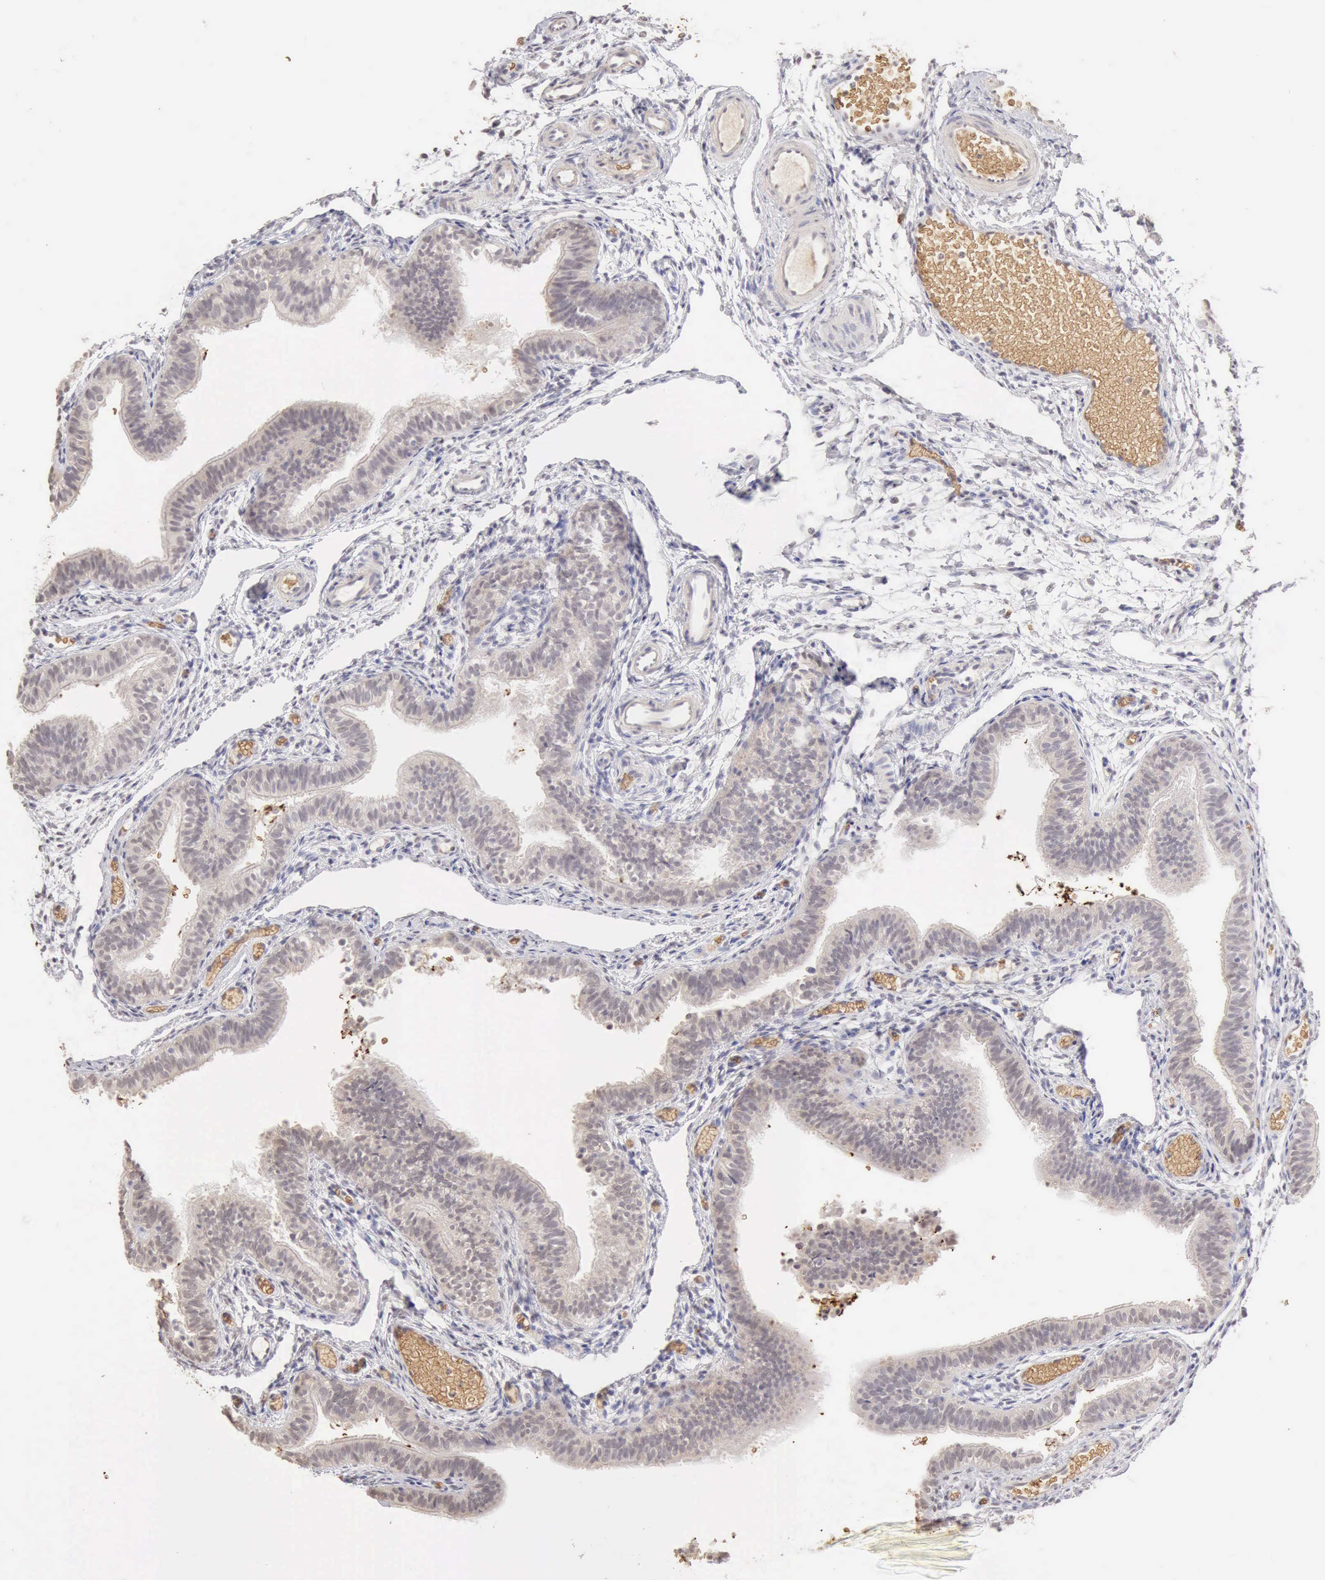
{"staining": {"intensity": "weak", "quantity": ">75%", "location": "cytoplasmic/membranous"}, "tissue": "fallopian tube", "cell_type": "Glandular cells", "image_type": "normal", "snomed": [{"axis": "morphology", "description": "Normal tissue, NOS"}, {"axis": "morphology", "description": "Dermoid, NOS"}, {"axis": "topography", "description": "Fallopian tube"}], "caption": "Immunohistochemistry staining of benign fallopian tube, which exhibits low levels of weak cytoplasmic/membranous positivity in about >75% of glandular cells indicating weak cytoplasmic/membranous protein positivity. The staining was performed using DAB (brown) for protein detection and nuclei were counterstained in hematoxylin (blue).", "gene": "CFI", "patient": {"sex": "female", "age": 33}}